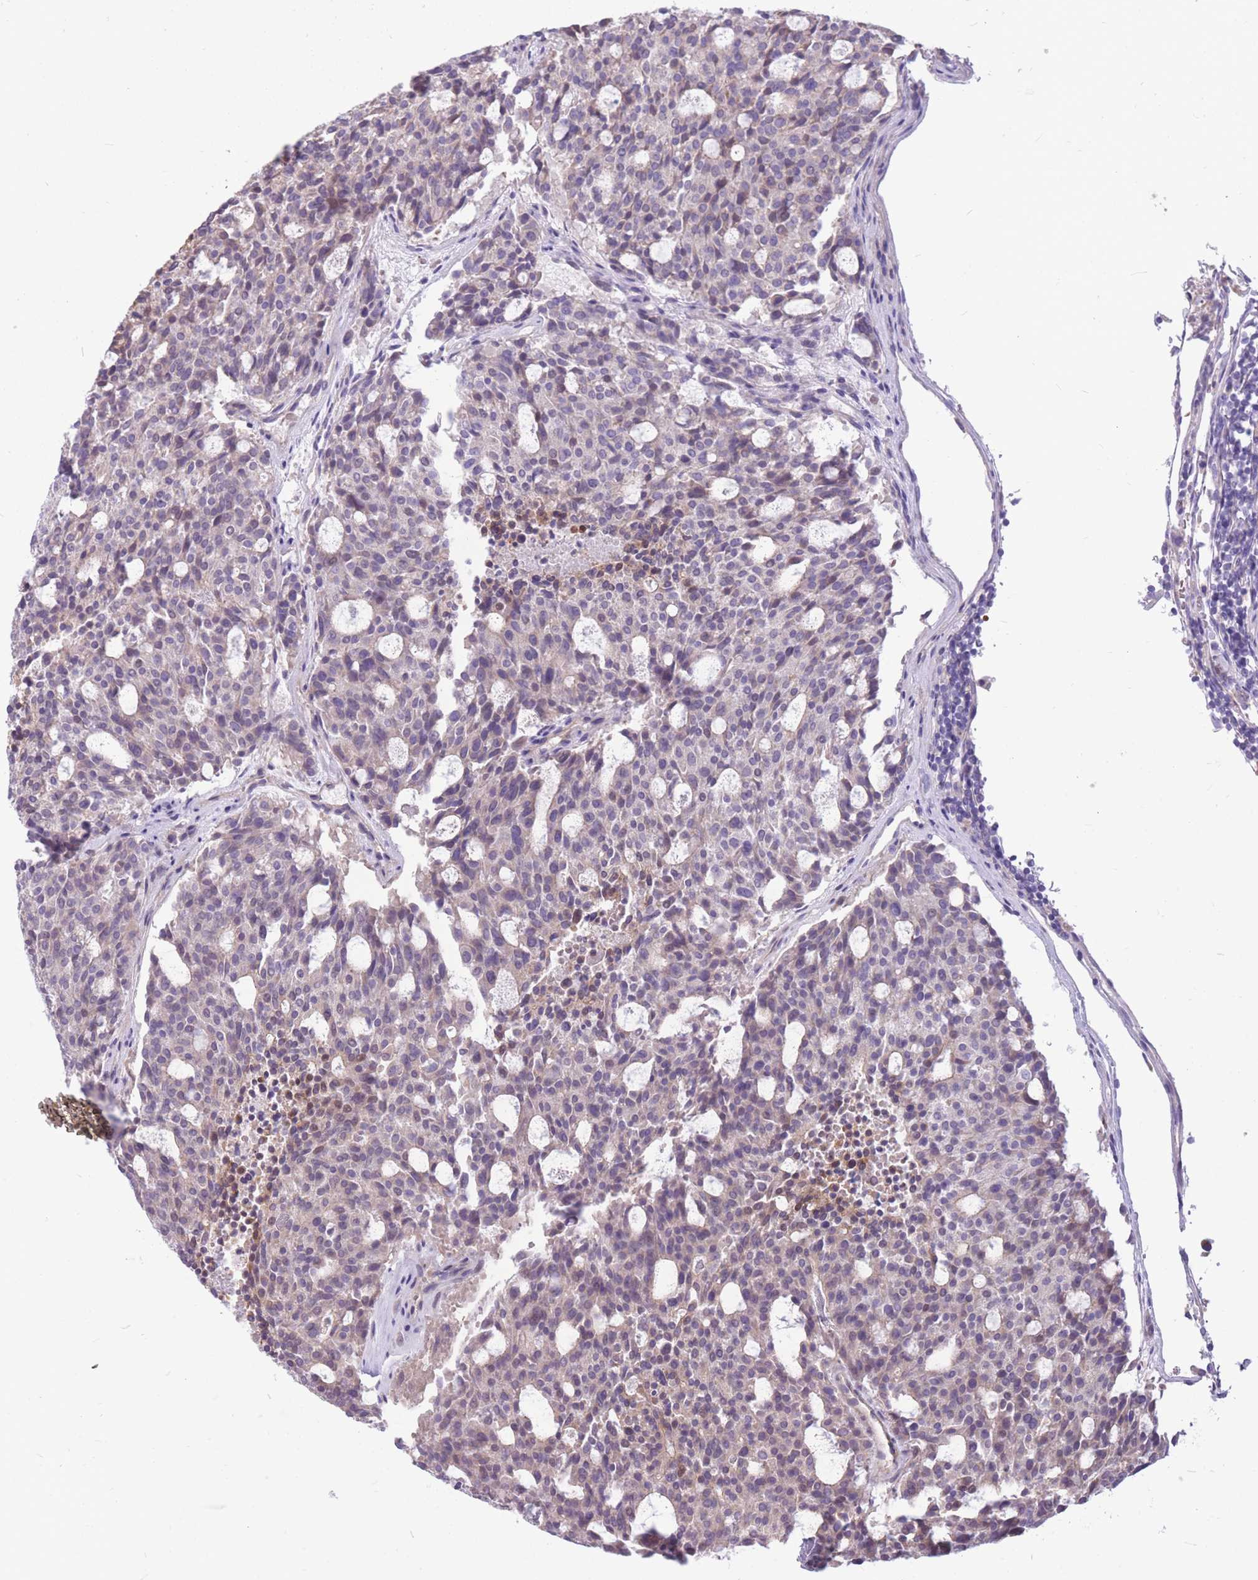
{"staining": {"intensity": "moderate", "quantity": "<25%", "location": "cytoplasmic/membranous"}, "tissue": "carcinoid", "cell_type": "Tumor cells", "image_type": "cancer", "snomed": [{"axis": "morphology", "description": "Carcinoid, malignant, NOS"}, {"axis": "topography", "description": "Pancreas"}], "caption": "Carcinoid tissue shows moderate cytoplasmic/membranous staining in about <25% of tumor cells, visualized by immunohistochemistry. (Brightfield microscopy of DAB IHC at high magnification).", "gene": "OR5T1", "patient": {"sex": "female", "age": 54}}